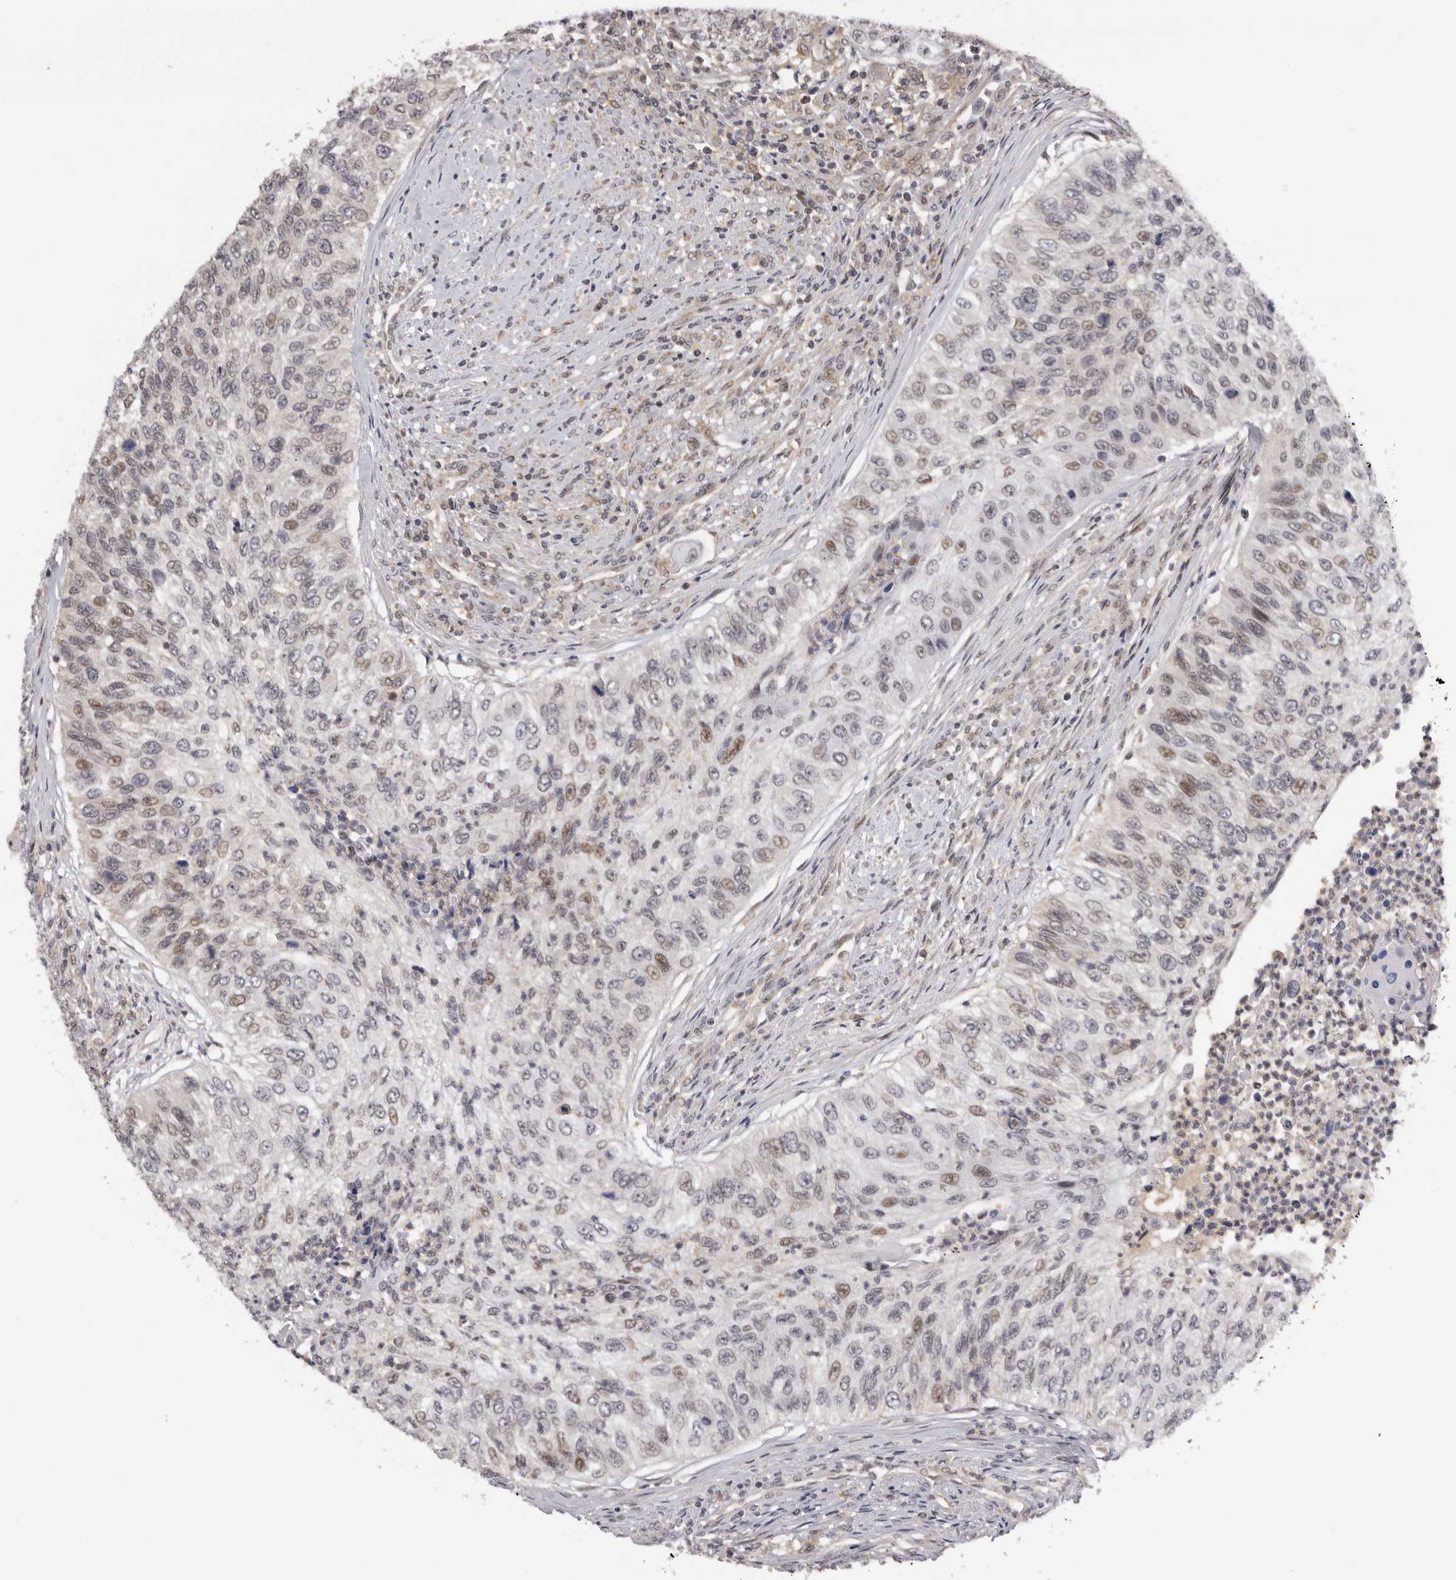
{"staining": {"intensity": "weak", "quantity": "<25%", "location": "nuclear"}, "tissue": "urothelial cancer", "cell_type": "Tumor cells", "image_type": "cancer", "snomed": [{"axis": "morphology", "description": "Urothelial carcinoma, High grade"}, {"axis": "topography", "description": "Urinary bladder"}], "caption": "Immunohistochemistry histopathology image of neoplastic tissue: human urothelial carcinoma (high-grade) stained with DAB (3,3'-diaminobenzidine) exhibits no significant protein positivity in tumor cells. Brightfield microscopy of IHC stained with DAB (3,3'-diaminobenzidine) (brown) and hematoxylin (blue), captured at high magnification.", "gene": "KIF2B", "patient": {"sex": "female", "age": 60}}